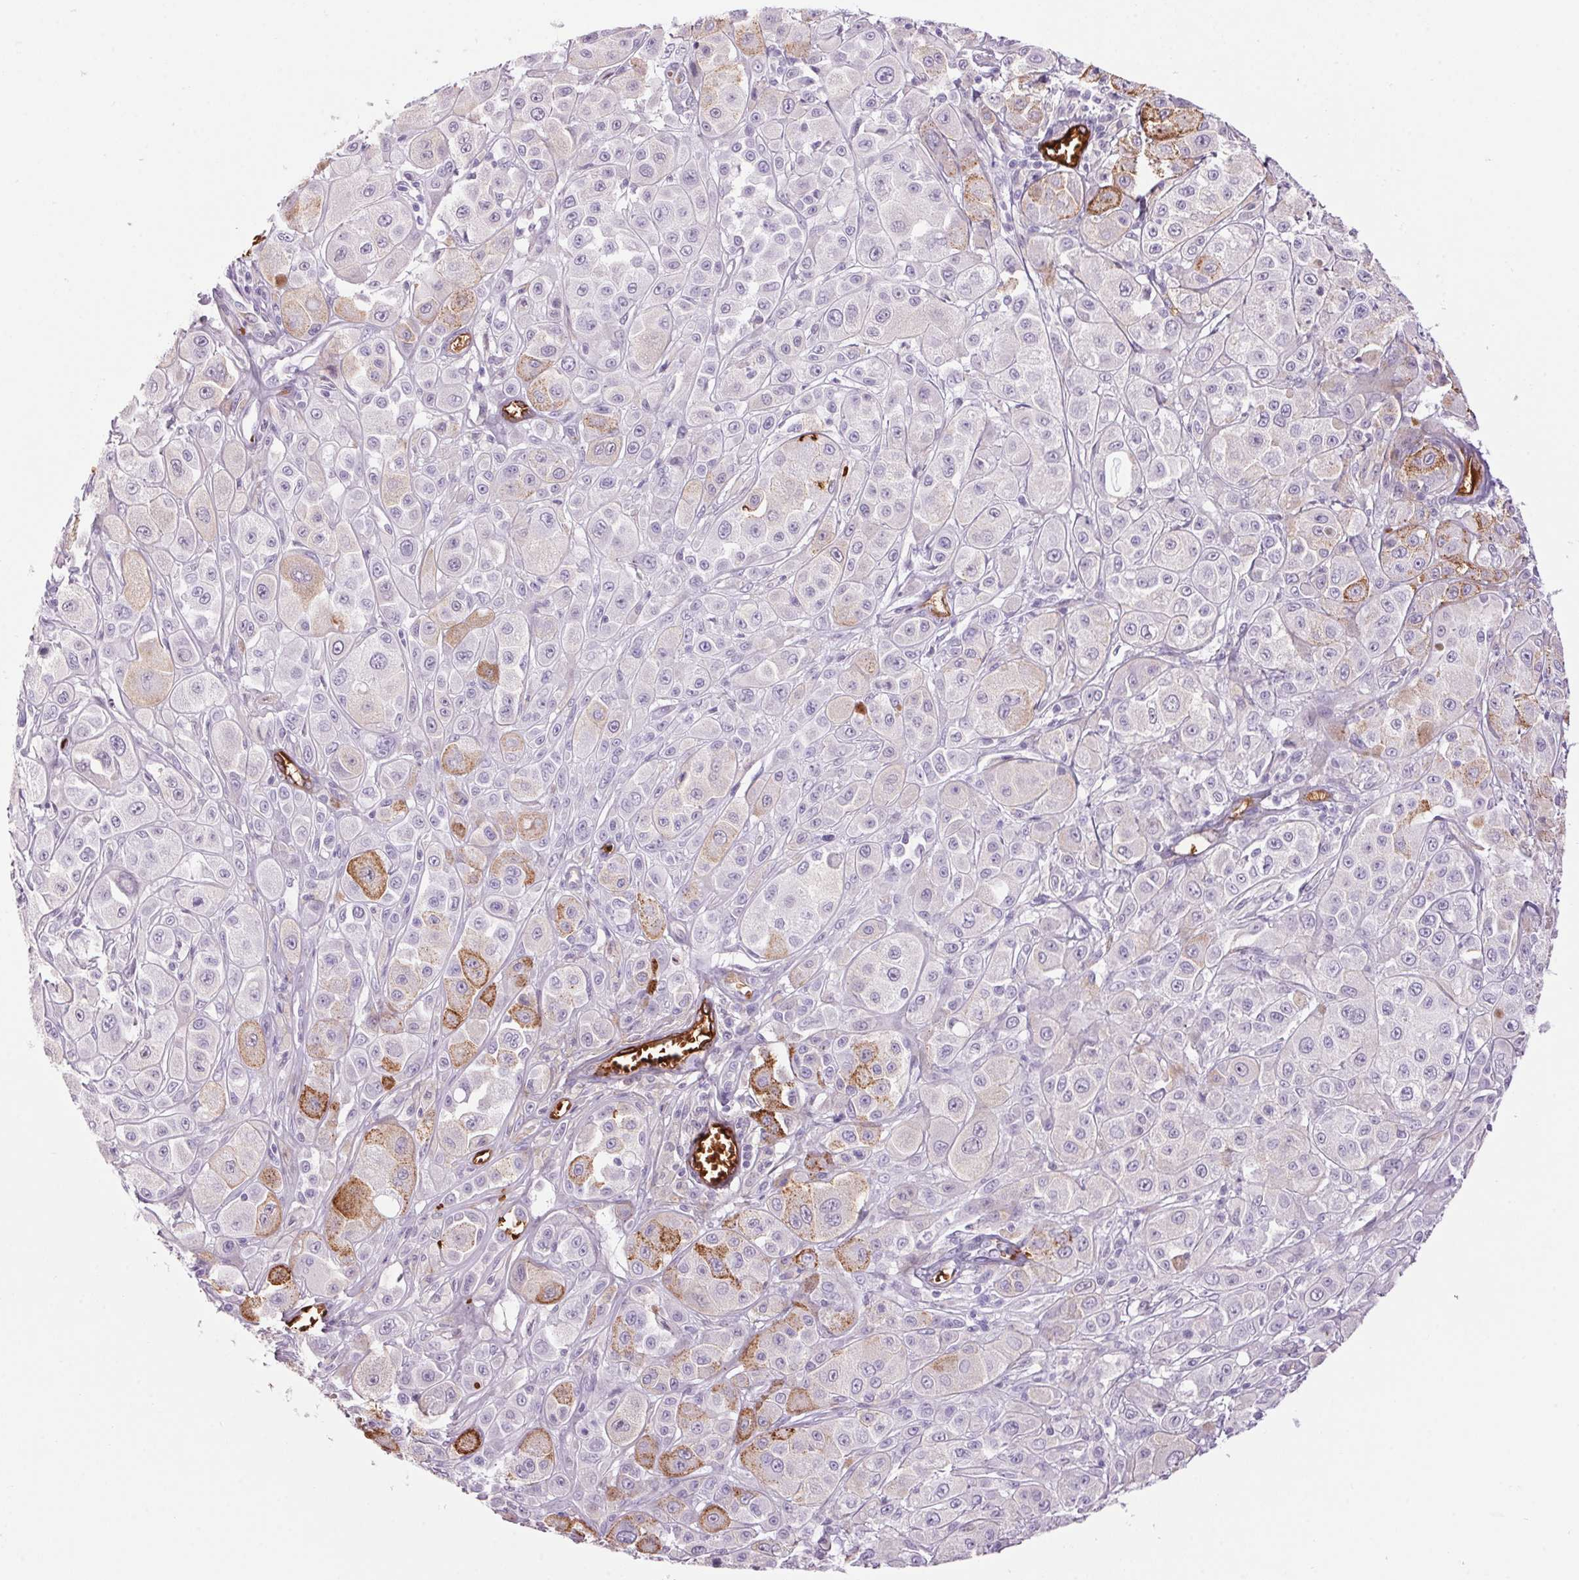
{"staining": {"intensity": "moderate", "quantity": "<25%", "location": "cytoplasmic/membranous"}, "tissue": "melanoma", "cell_type": "Tumor cells", "image_type": "cancer", "snomed": [{"axis": "morphology", "description": "Malignant melanoma, NOS"}, {"axis": "topography", "description": "Skin"}], "caption": "A low amount of moderate cytoplasmic/membranous positivity is appreciated in approximately <25% of tumor cells in malignant melanoma tissue. Using DAB (3,3'-diaminobenzidine) (brown) and hematoxylin (blue) stains, captured at high magnification using brightfield microscopy.", "gene": "HBQ1", "patient": {"sex": "male", "age": 67}}